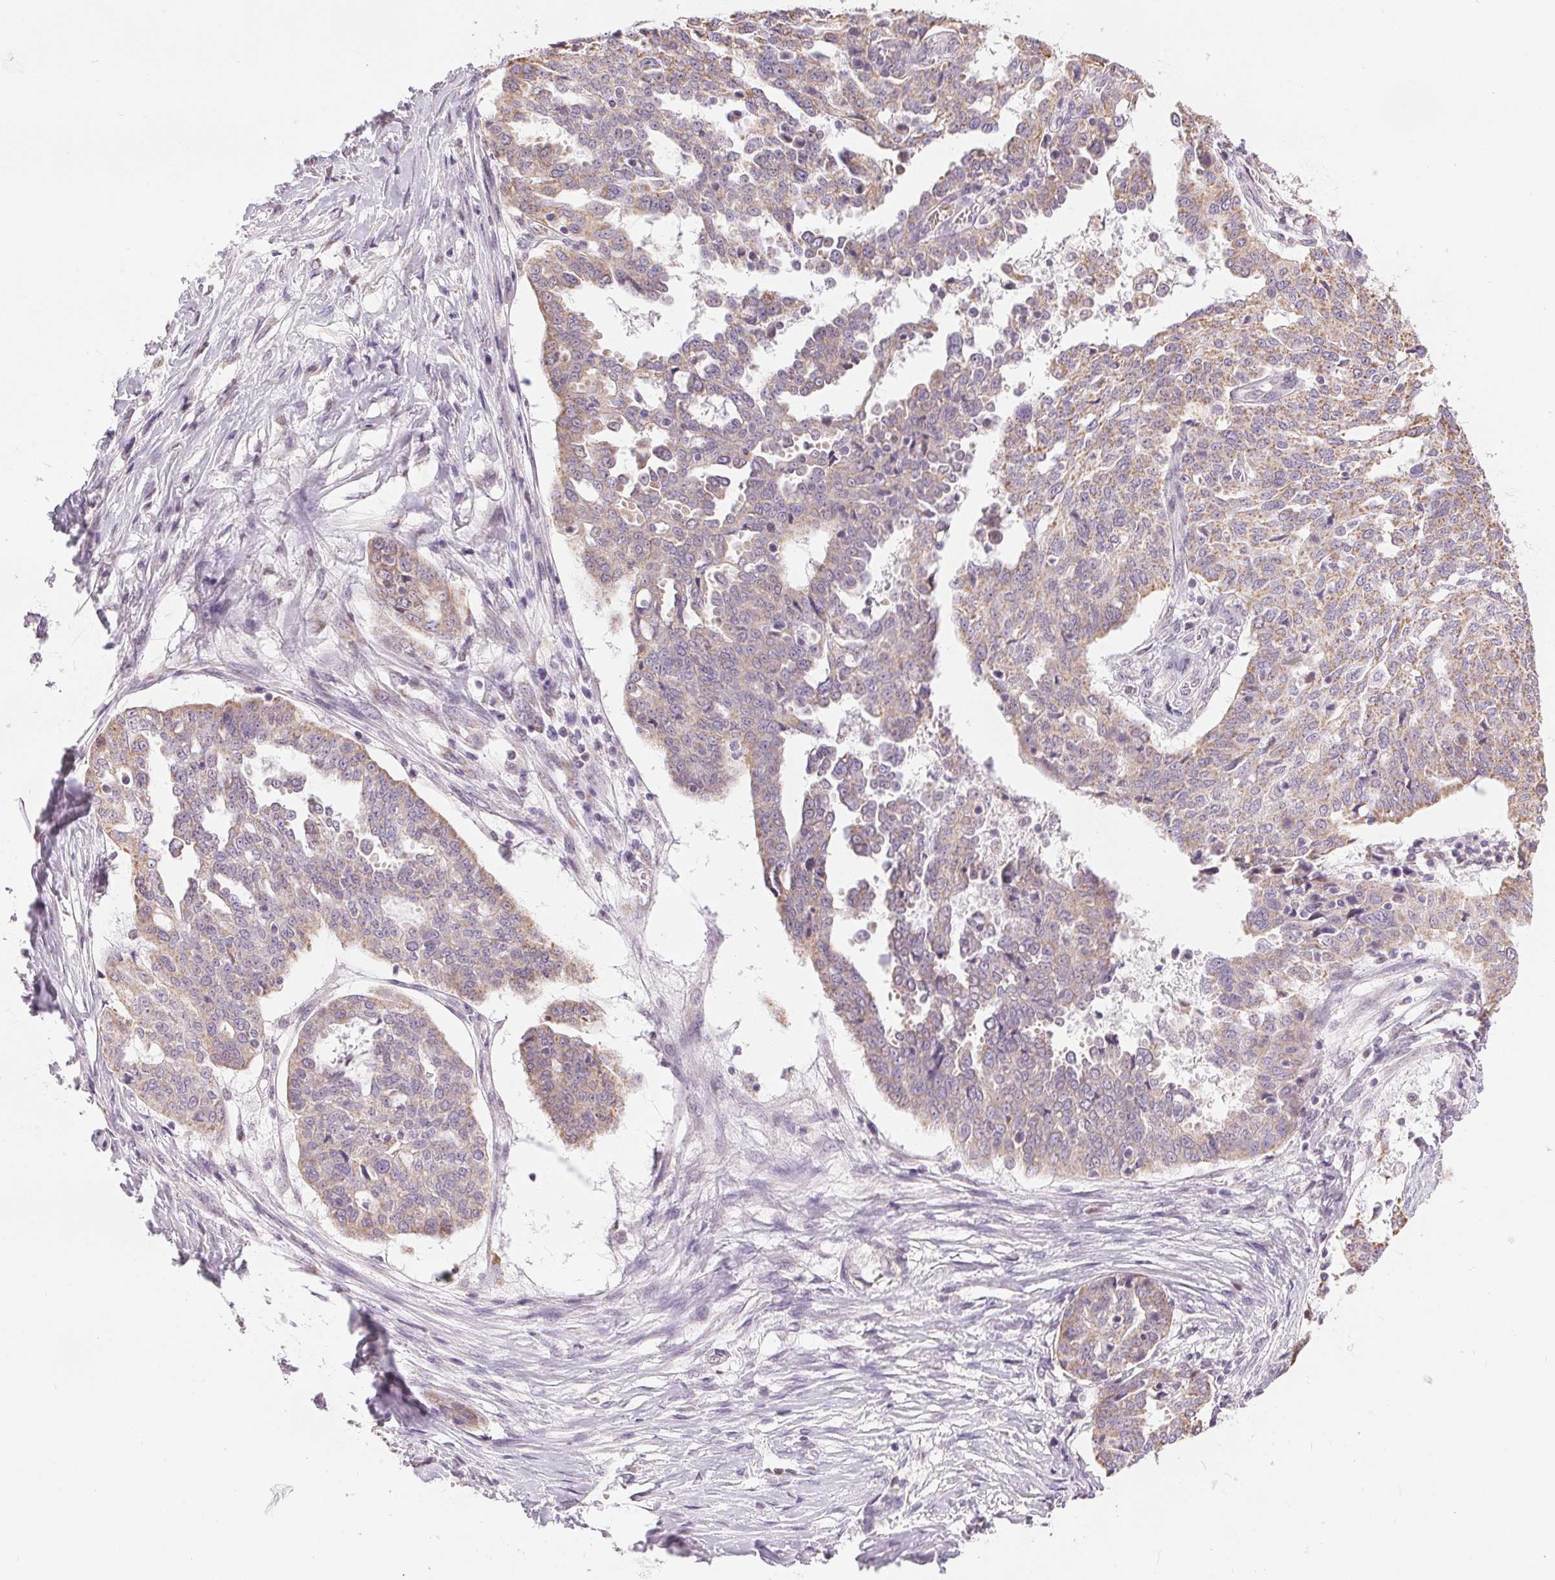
{"staining": {"intensity": "weak", "quantity": "25%-75%", "location": "cytoplasmic/membranous"}, "tissue": "ovarian cancer", "cell_type": "Tumor cells", "image_type": "cancer", "snomed": [{"axis": "morphology", "description": "Cystadenocarcinoma, serous, NOS"}, {"axis": "topography", "description": "Ovary"}], "caption": "Serous cystadenocarcinoma (ovarian) was stained to show a protein in brown. There is low levels of weak cytoplasmic/membranous staining in approximately 25%-75% of tumor cells.", "gene": "POU2F2", "patient": {"sex": "female", "age": 67}}